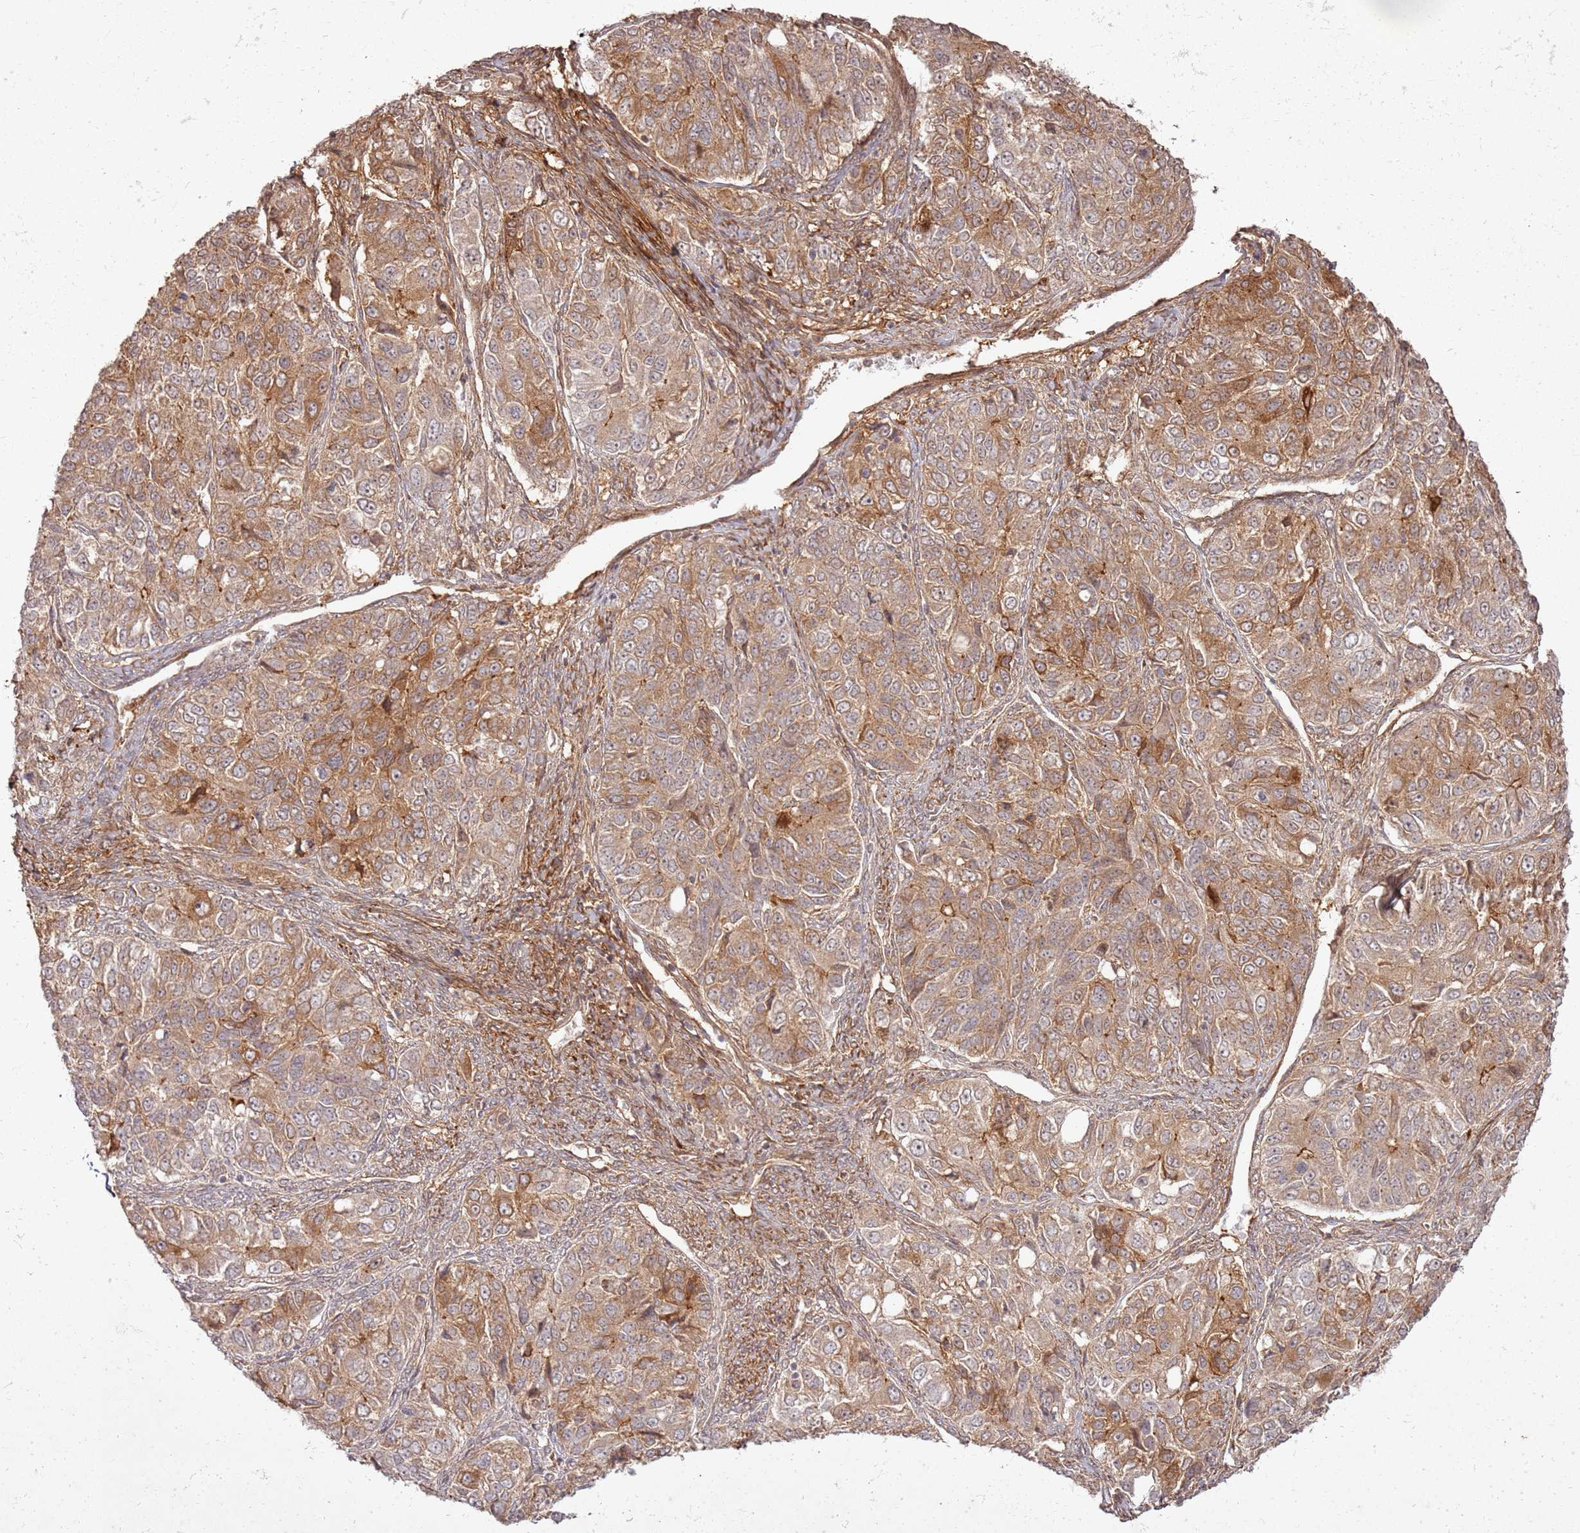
{"staining": {"intensity": "moderate", "quantity": ">75%", "location": "cytoplasmic/membranous"}, "tissue": "ovarian cancer", "cell_type": "Tumor cells", "image_type": "cancer", "snomed": [{"axis": "morphology", "description": "Carcinoma, endometroid"}, {"axis": "topography", "description": "Ovary"}], "caption": "A brown stain highlights moderate cytoplasmic/membranous expression of a protein in ovarian cancer (endometroid carcinoma) tumor cells.", "gene": "ZNF623", "patient": {"sex": "female", "age": 51}}